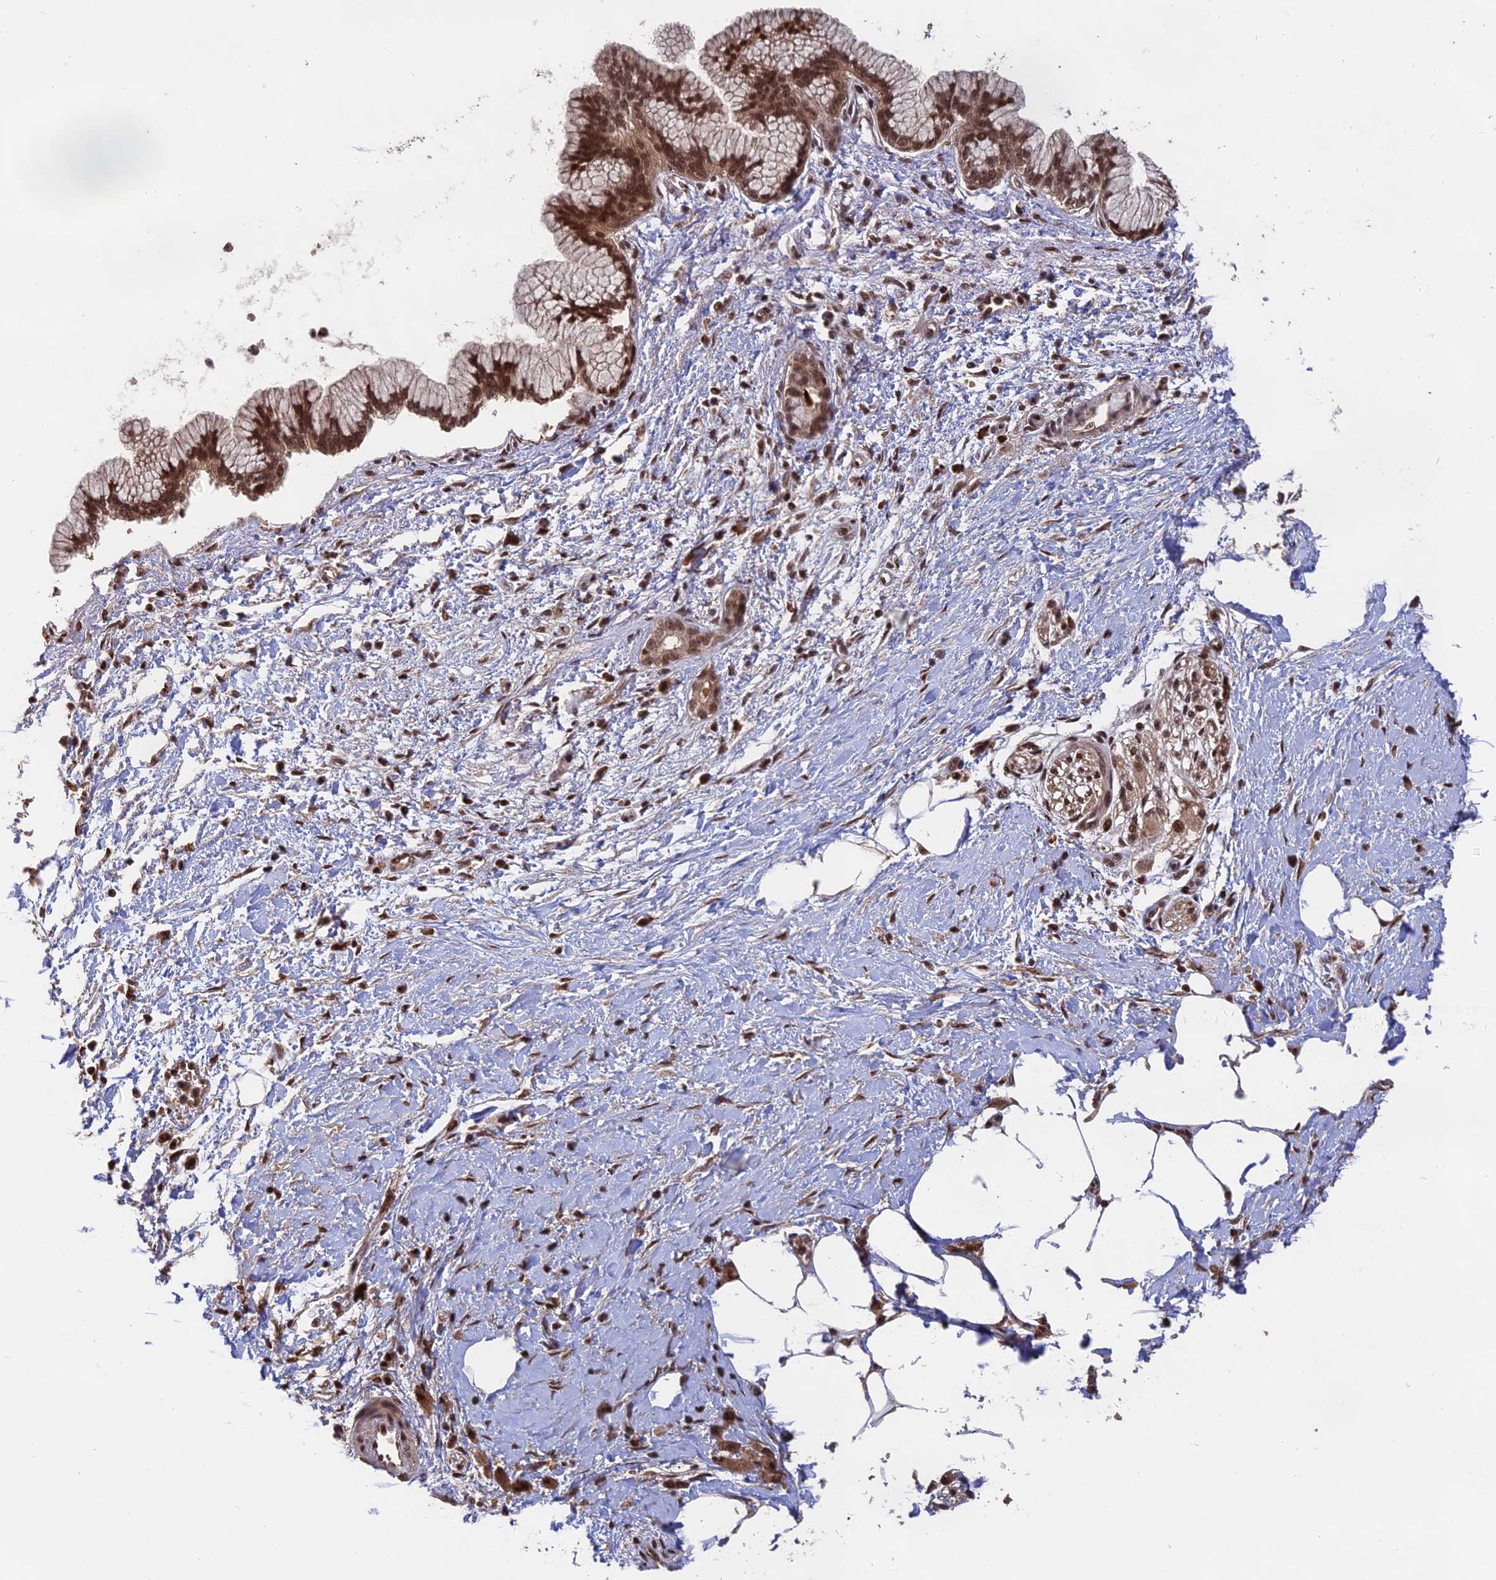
{"staining": {"intensity": "moderate", "quantity": ">75%", "location": "nuclear"}, "tissue": "pancreatic cancer", "cell_type": "Tumor cells", "image_type": "cancer", "snomed": [{"axis": "morphology", "description": "Adenocarcinoma, NOS"}, {"axis": "topography", "description": "Pancreas"}], "caption": "This micrograph displays IHC staining of adenocarcinoma (pancreatic), with medium moderate nuclear positivity in approximately >75% of tumor cells.", "gene": "OSBPL1A", "patient": {"sex": "male", "age": 58}}